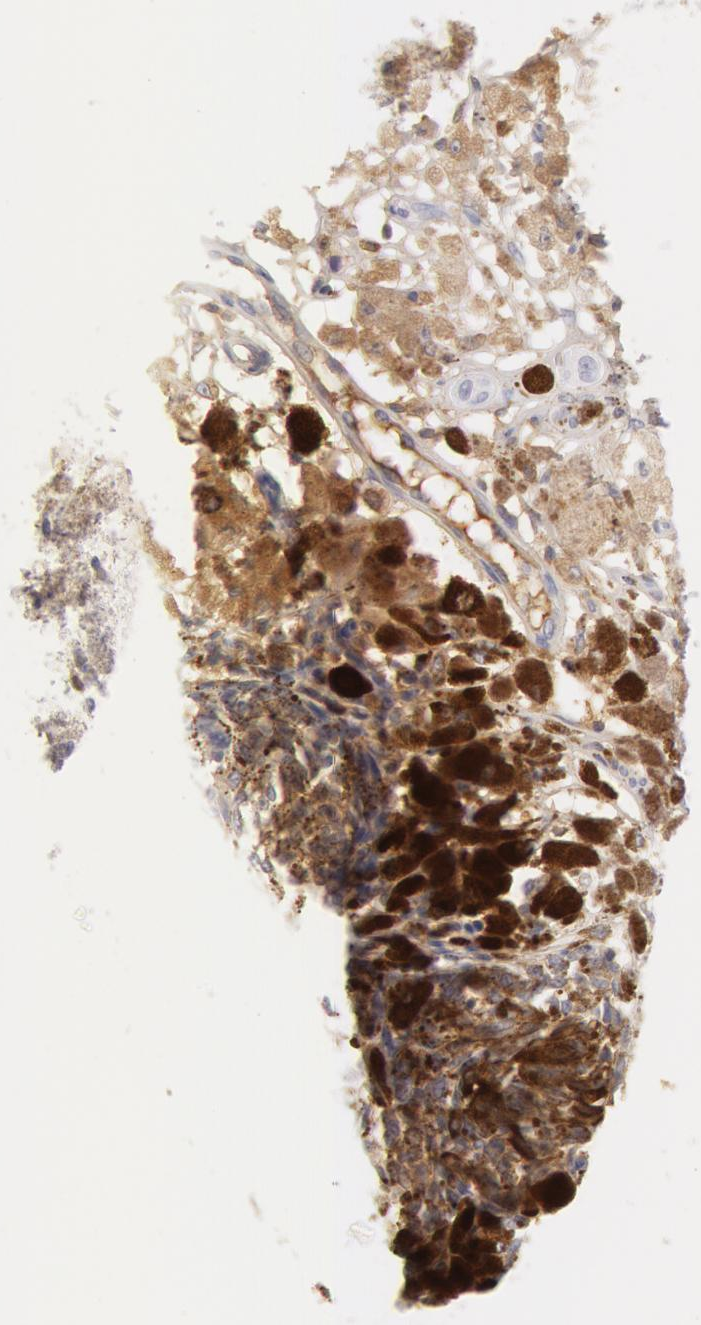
{"staining": {"intensity": "weak", "quantity": "25%-75%", "location": "cytoplasmic/membranous"}, "tissue": "melanoma", "cell_type": "Tumor cells", "image_type": "cancer", "snomed": [{"axis": "morphology", "description": "Malignant melanoma, NOS"}, {"axis": "topography", "description": "Skin"}], "caption": "Immunohistochemistry histopathology image of neoplastic tissue: melanoma stained using immunohistochemistry (IHC) demonstrates low levels of weak protein expression localized specifically in the cytoplasmic/membranous of tumor cells, appearing as a cytoplasmic/membranous brown color.", "gene": "GC", "patient": {"sex": "male", "age": 88}}